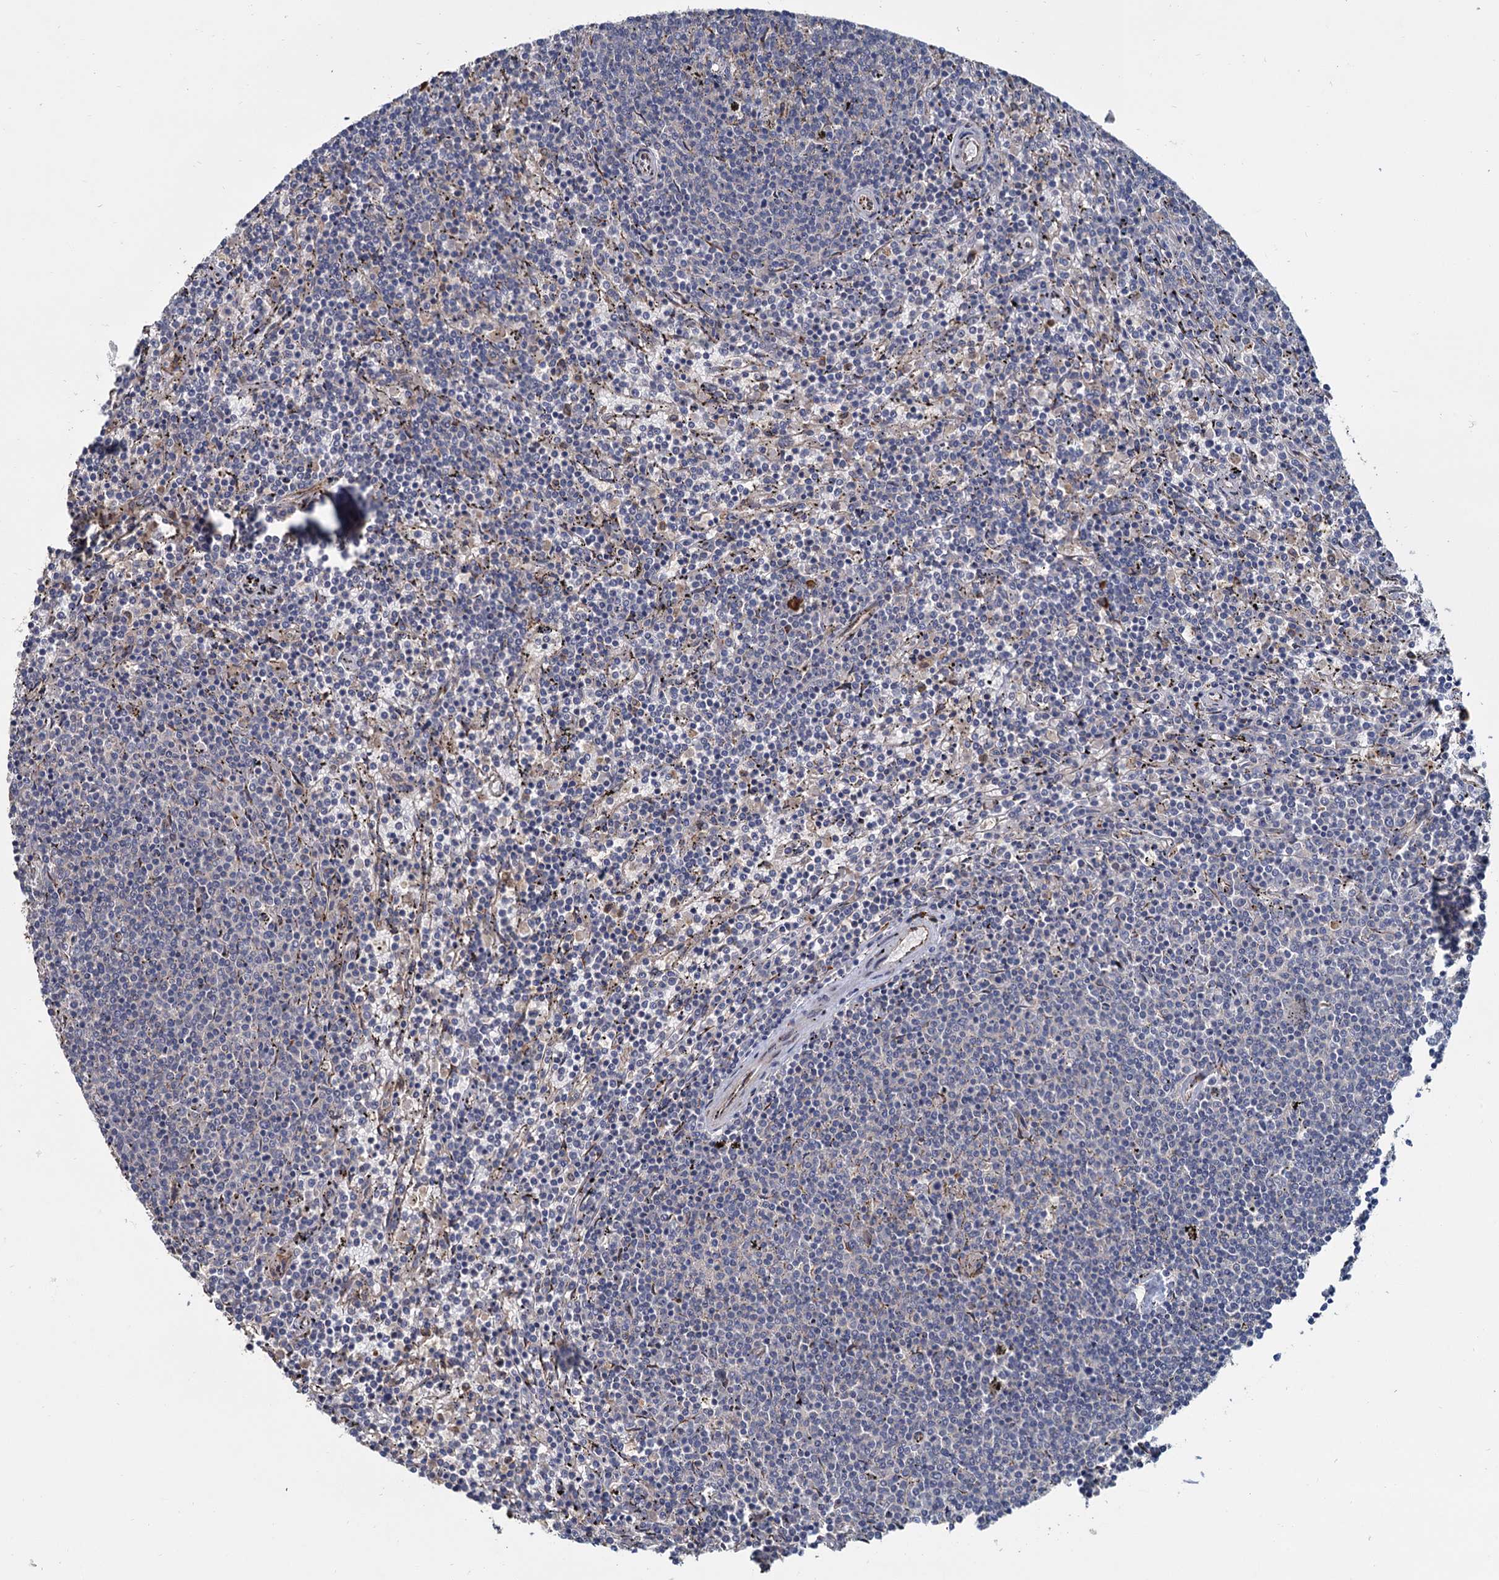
{"staining": {"intensity": "negative", "quantity": "none", "location": "none"}, "tissue": "lymphoma", "cell_type": "Tumor cells", "image_type": "cancer", "snomed": [{"axis": "morphology", "description": "Malignant lymphoma, non-Hodgkin's type, Low grade"}, {"axis": "topography", "description": "Spleen"}], "caption": "Immunohistochemistry (IHC) histopathology image of neoplastic tissue: human lymphoma stained with DAB (3,3'-diaminobenzidine) reveals no significant protein expression in tumor cells. (DAB IHC with hematoxylin counter stain).", "gene": "LRRC51", "patient": {"sex": "female", "age": 50}}